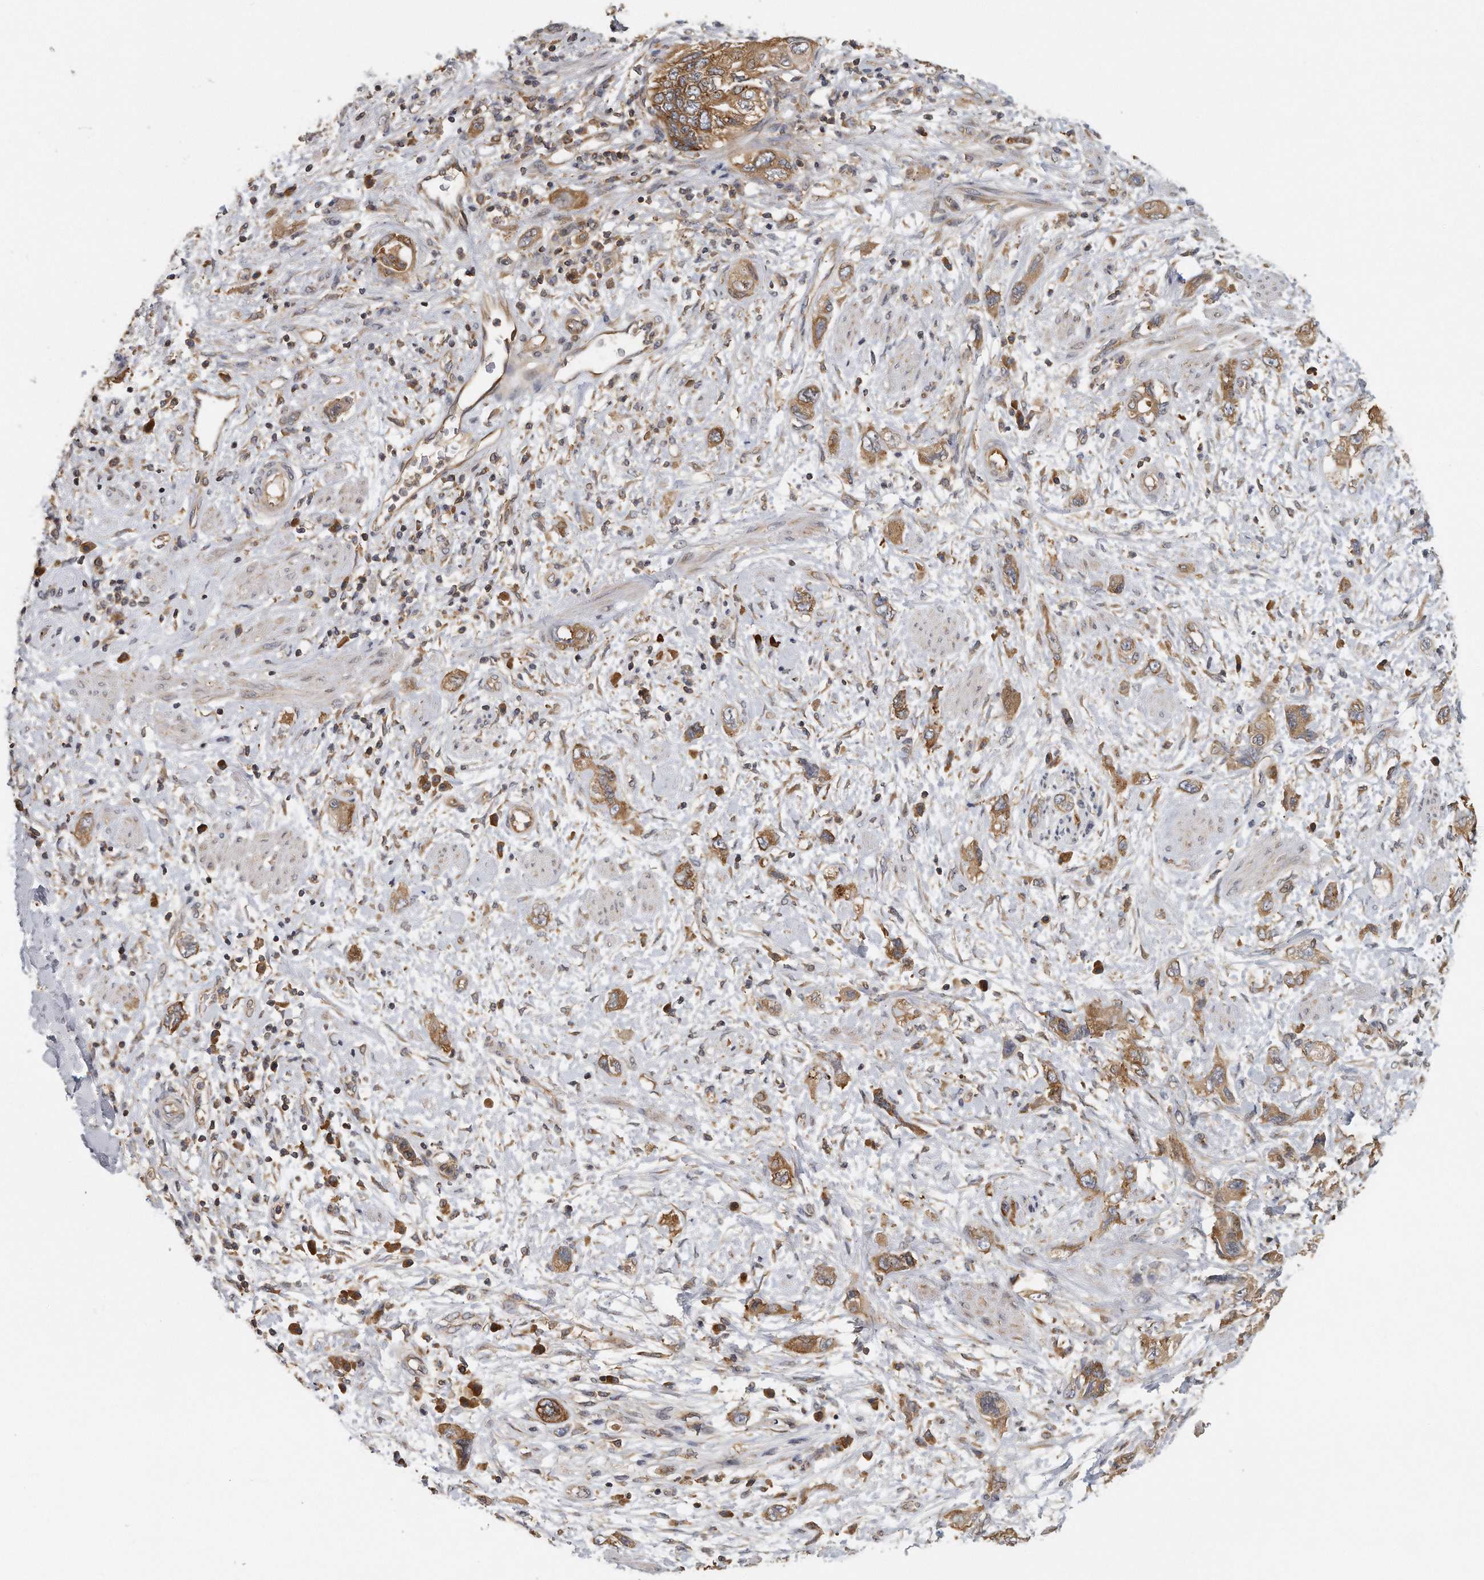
{"staining": {"intensity": "moderate", "quantity": ">75%", "location": "cytoplasmic/membranous"}, "tissue": "pancreatic cancer", "cell_type": "Tumor cells", "image_type": "cancer", "snomed": [{"axis": "morphology", "description": "Adenocarcinoma, NOS"}, {"axis": "topography", "description": "Pancreas"}], "caption": "Immunohistochemical staining of human pancreatic adenocarcinoma demonstrates moderate cytoplasmic/membranous protein expression in about >75% of tumor cells.", "gene": "EIF3I", "patient": {"sex": "female", "age": 73}}